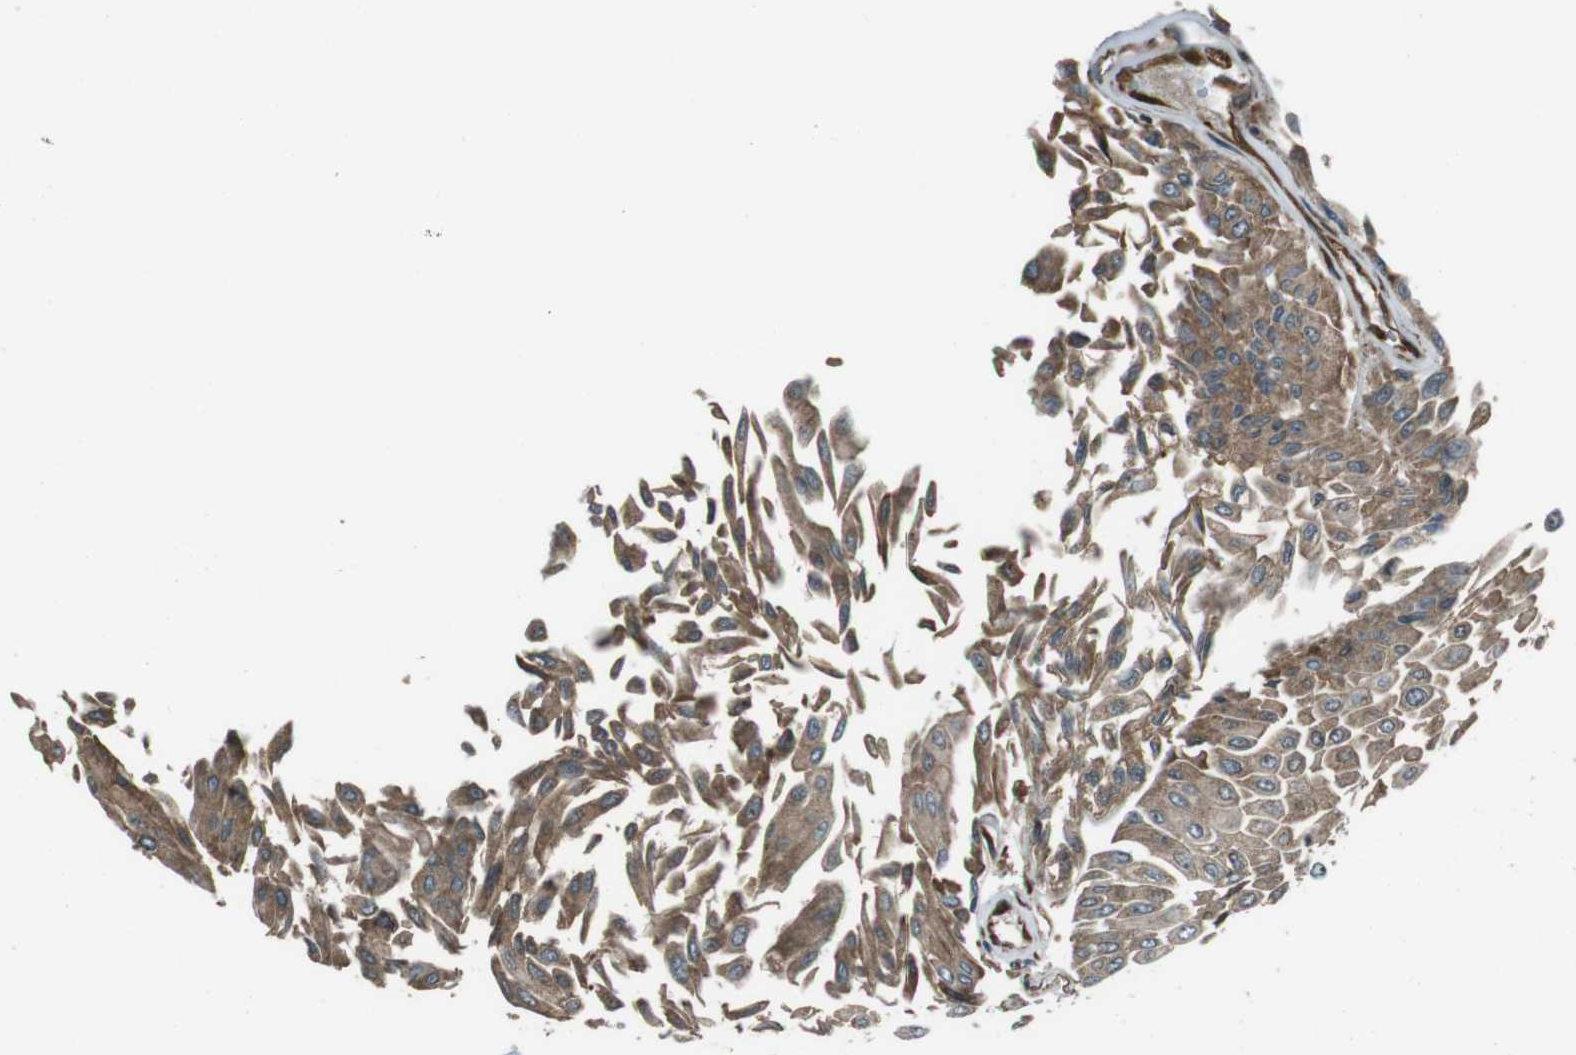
{"staining": {"intensity": "moderate", "quantity": ">75%", "location": "cytoplasmic/membranous"}, "tissue": "urothelial cancer", "cell_type": "Tumor cells", "image_type": "cancer", "snomed": [{"axis": "morphology", "description": "Urothelial carcinoma, Low grade"}, {"axis": "topography", "description": "Urinary bladder"}], "caption": "The immunohistochemical stain highlights moderate cytoplasmic/membranous expression in tumor cells of urothelial cancer tissue.", "gene": "PA2G4", "patient": {"sex": "male", "age": 67}}